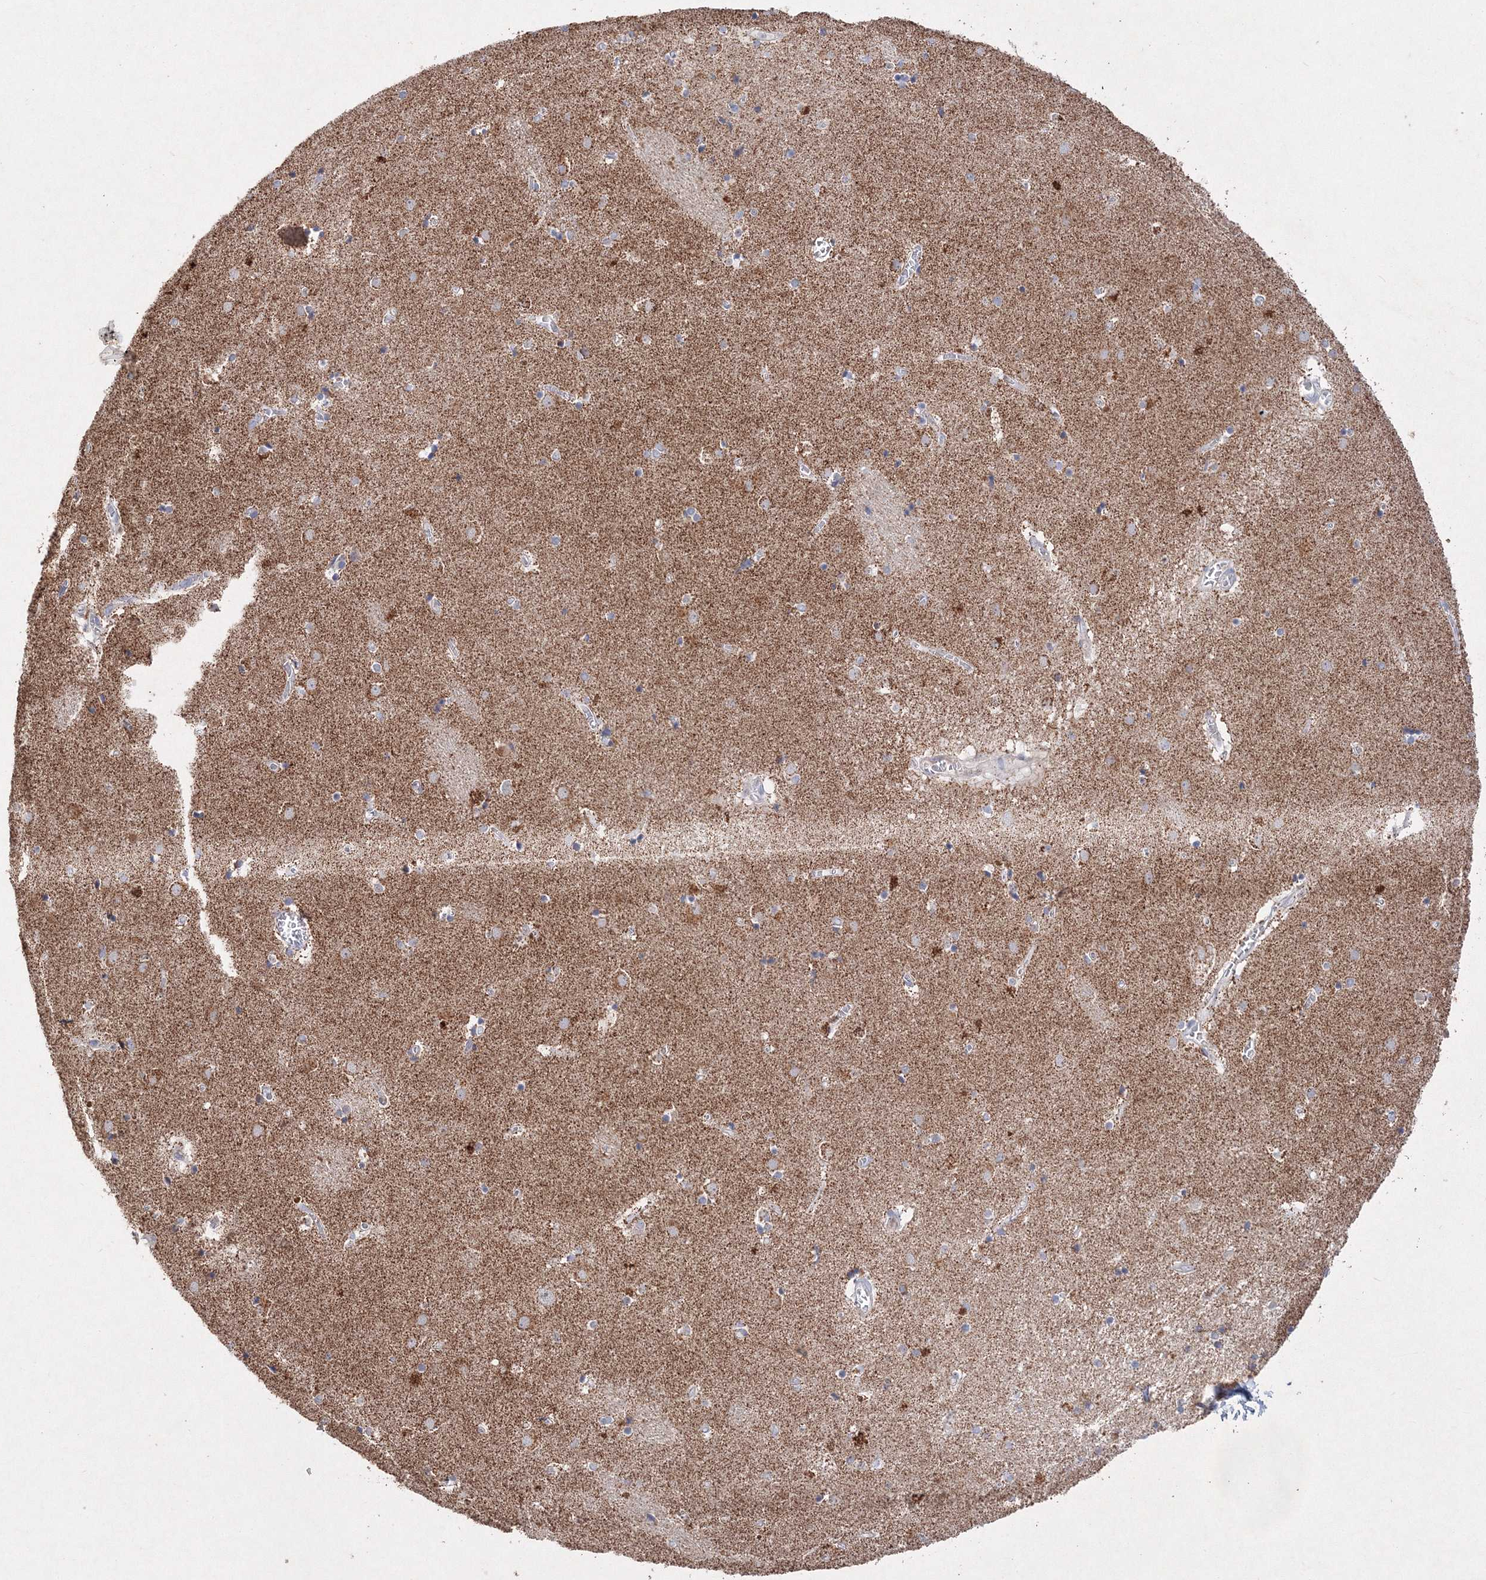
{"staining": {"intensity": "moderate", "quantity": "<25%", "location": "cytoplasmic/membranous"}, "tissue": "caudate", "cell_type": "Glial cells", "image_type": "normal", "snomed": [{"axis": "morphology", "description": "Normal tissue, NOS"}, {"axis": "topography", "description": "Lateral ventricle wall"}], "caption": "About <25% of glial cells in benign caudate exhibit moderate cytoplasmic/membranous protein expression as visualized by brown immunohistochemical staining.", "gene": "GLS", "patient": {"sex": "male", "age": 70}}